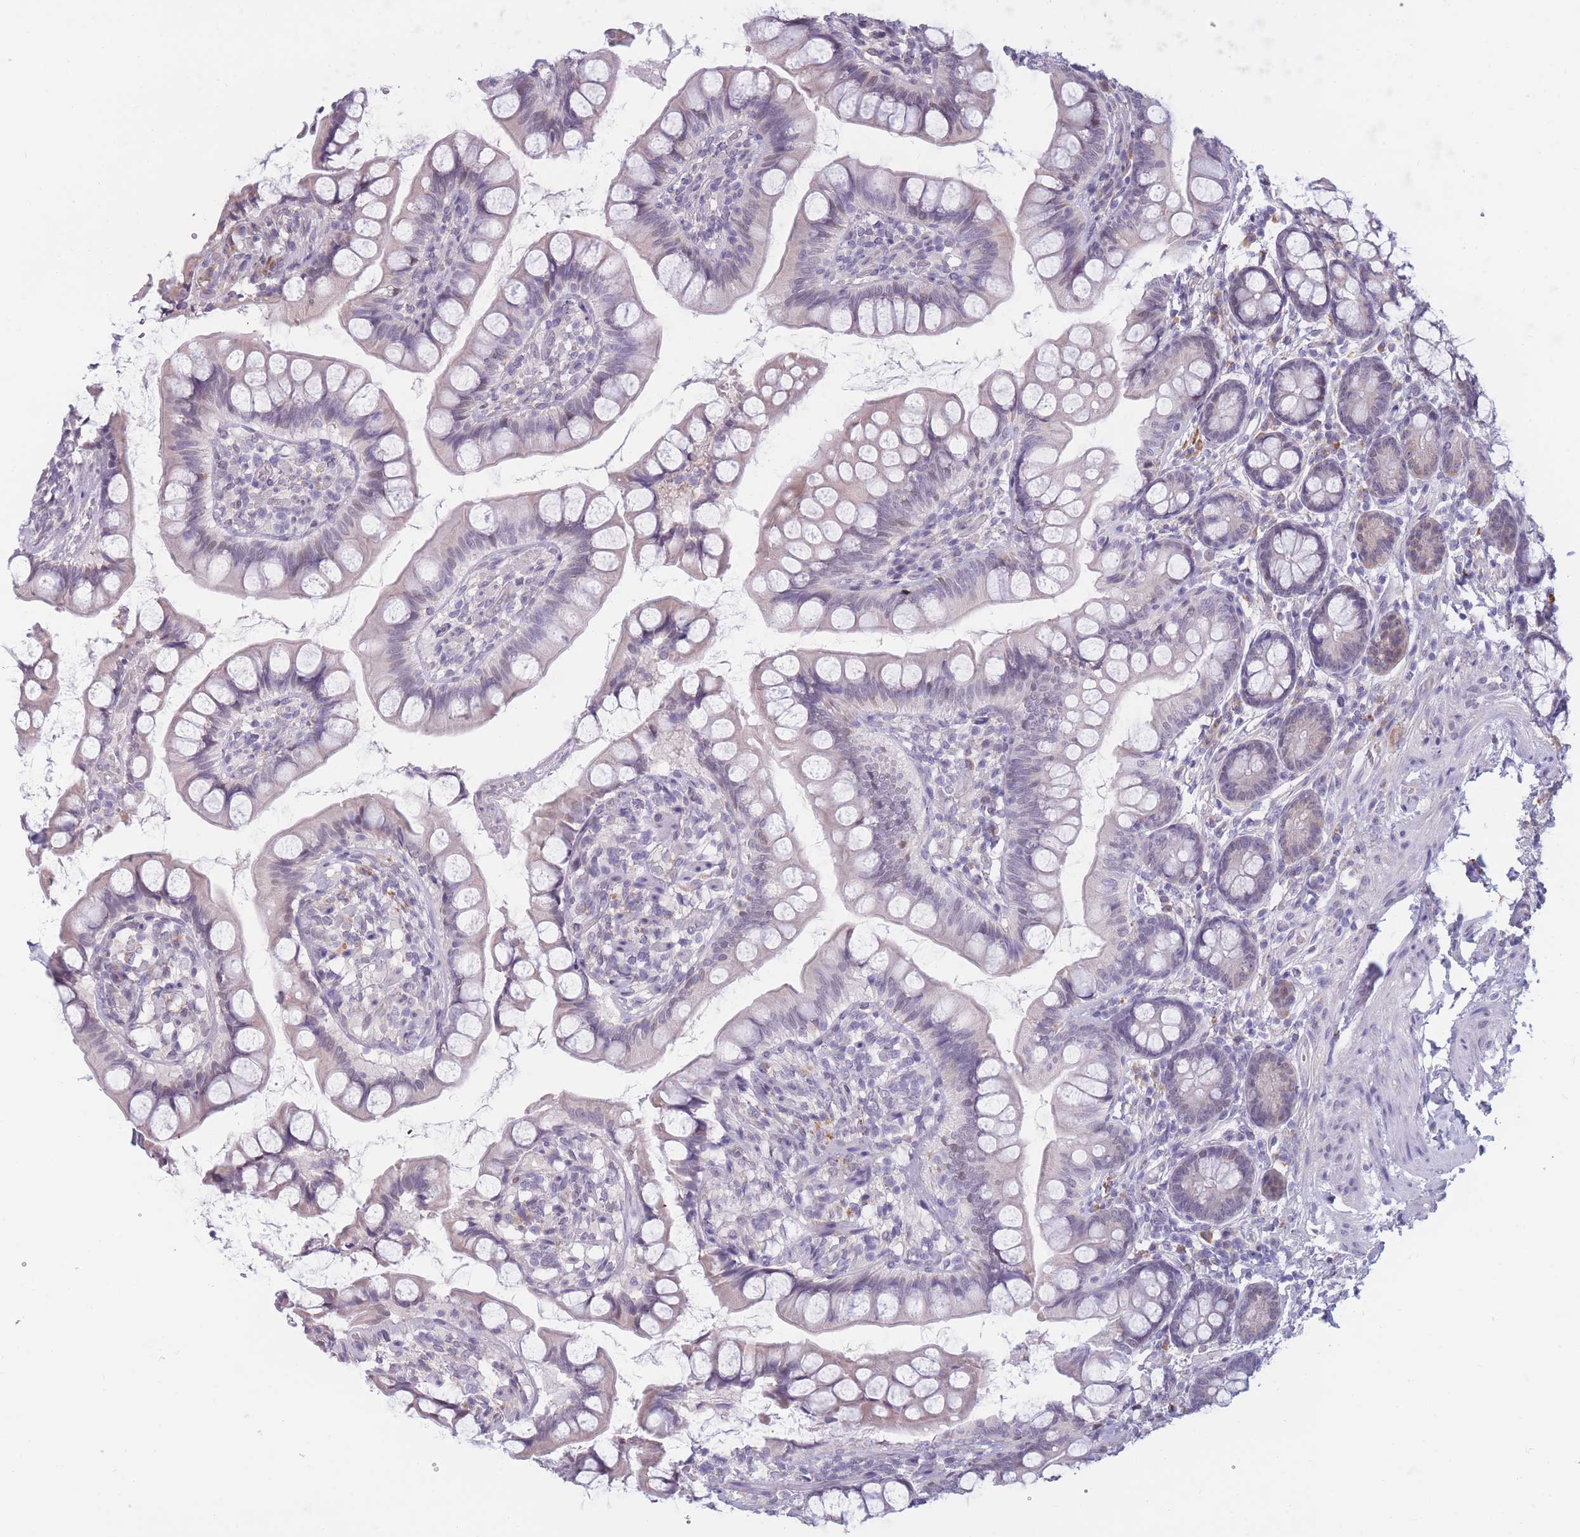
{"staining": {"intensity": "weak", "quantity": "<25%", "location": "cytoplasmic/membranous"}, "tissue": "small intestine", "cell_type": "Glandular cells", "image_type": "normal", "snomed": [{"axis": "morphology", "description": "Normal tissue, NOS"}, {"axis": "topography", "description": "Small intestine"}], "caption": "This is an immunohistochemistry (IHC) image of normal small intestine. There is no staining in glandular cells.", "gene": "COL27A1", "patient": {"sex": "male", "age": 70}}